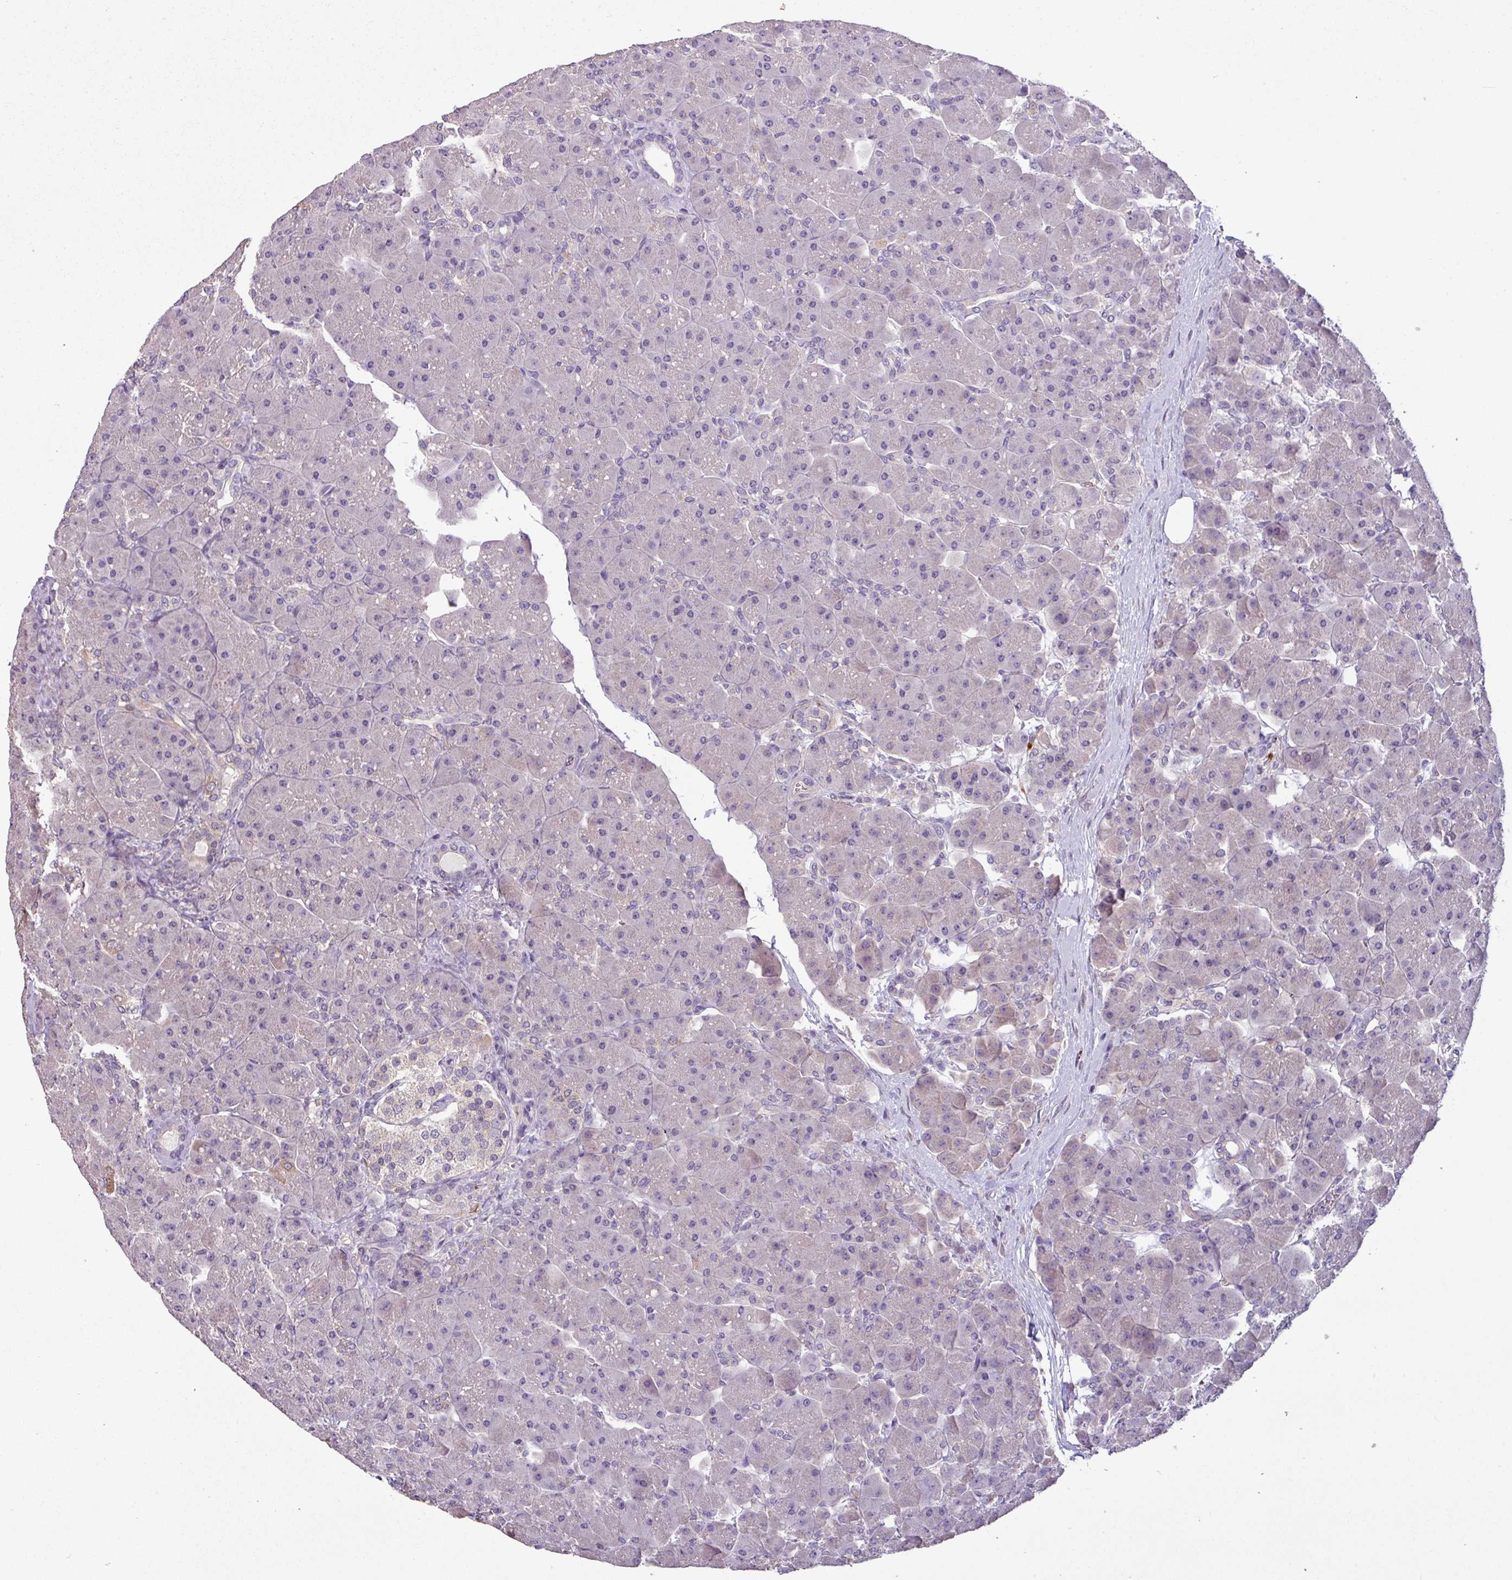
{"staining": {"intensity": "weak", "quantity": "<25%", "location": "cytoplasmic/membranous,nuclear"}, "tissue": "pancreas", "cell_type": "Exocrine glandular cells", "image_type": "normal", "snomed": [{"axis": "morphology", "description": "Normal tissue, NOS"}, {"axis": "topography", "description": "Pancreas"}], "caption": "High magnification brightfield microscopy of normal pancreas stained with DAB (brown) and counterstained with hematoxylin (blue): exocrine glandular cells show no significant positivity. The staining is performed using DAB (3,3'-diaminobenzidine) brown chromogen with nuclei counter-stained in using hematoxylin.", "gene": "ISLR", "patient": {"sex": "male", "age": 66}}